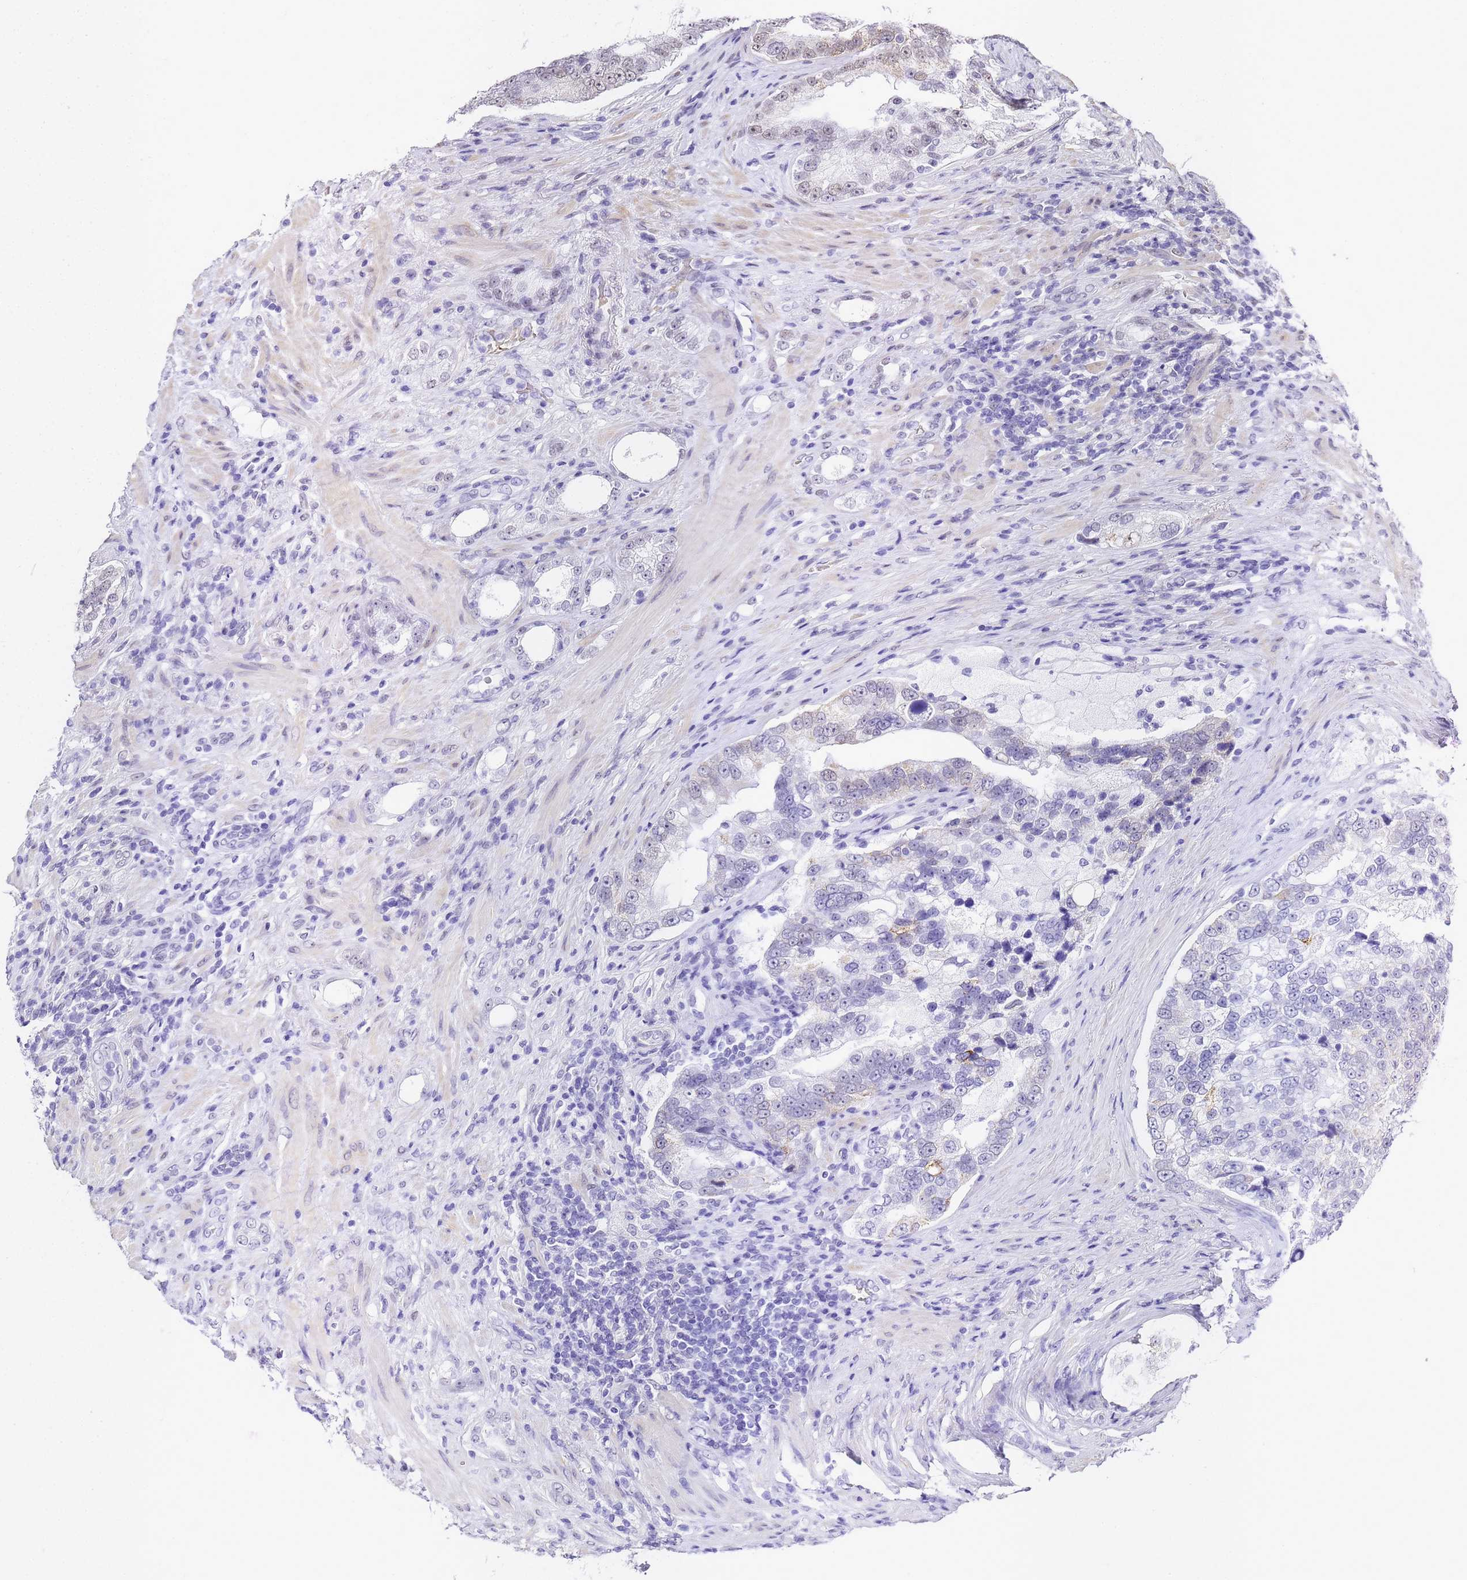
{"staining": {"intensity": "negative", "quantity": "none", "location": "none"}, "tissue": "prostate cancer", "cell_type": "Tumor cells", "image_type": "cancer", "snomed": [{"axis": "morphology", "description": "Adenocarcinoma, High grade"}, {"axis": "topography", "description": "Prostate"}], "caption": "The immunohistochemistry histopathology image has no significant expression in tumor cells of adenocarcinoma (high-grade) (prostate) tissue.", "gene": "POLR1A", "patient": {"sex": "male", "age": 70}}